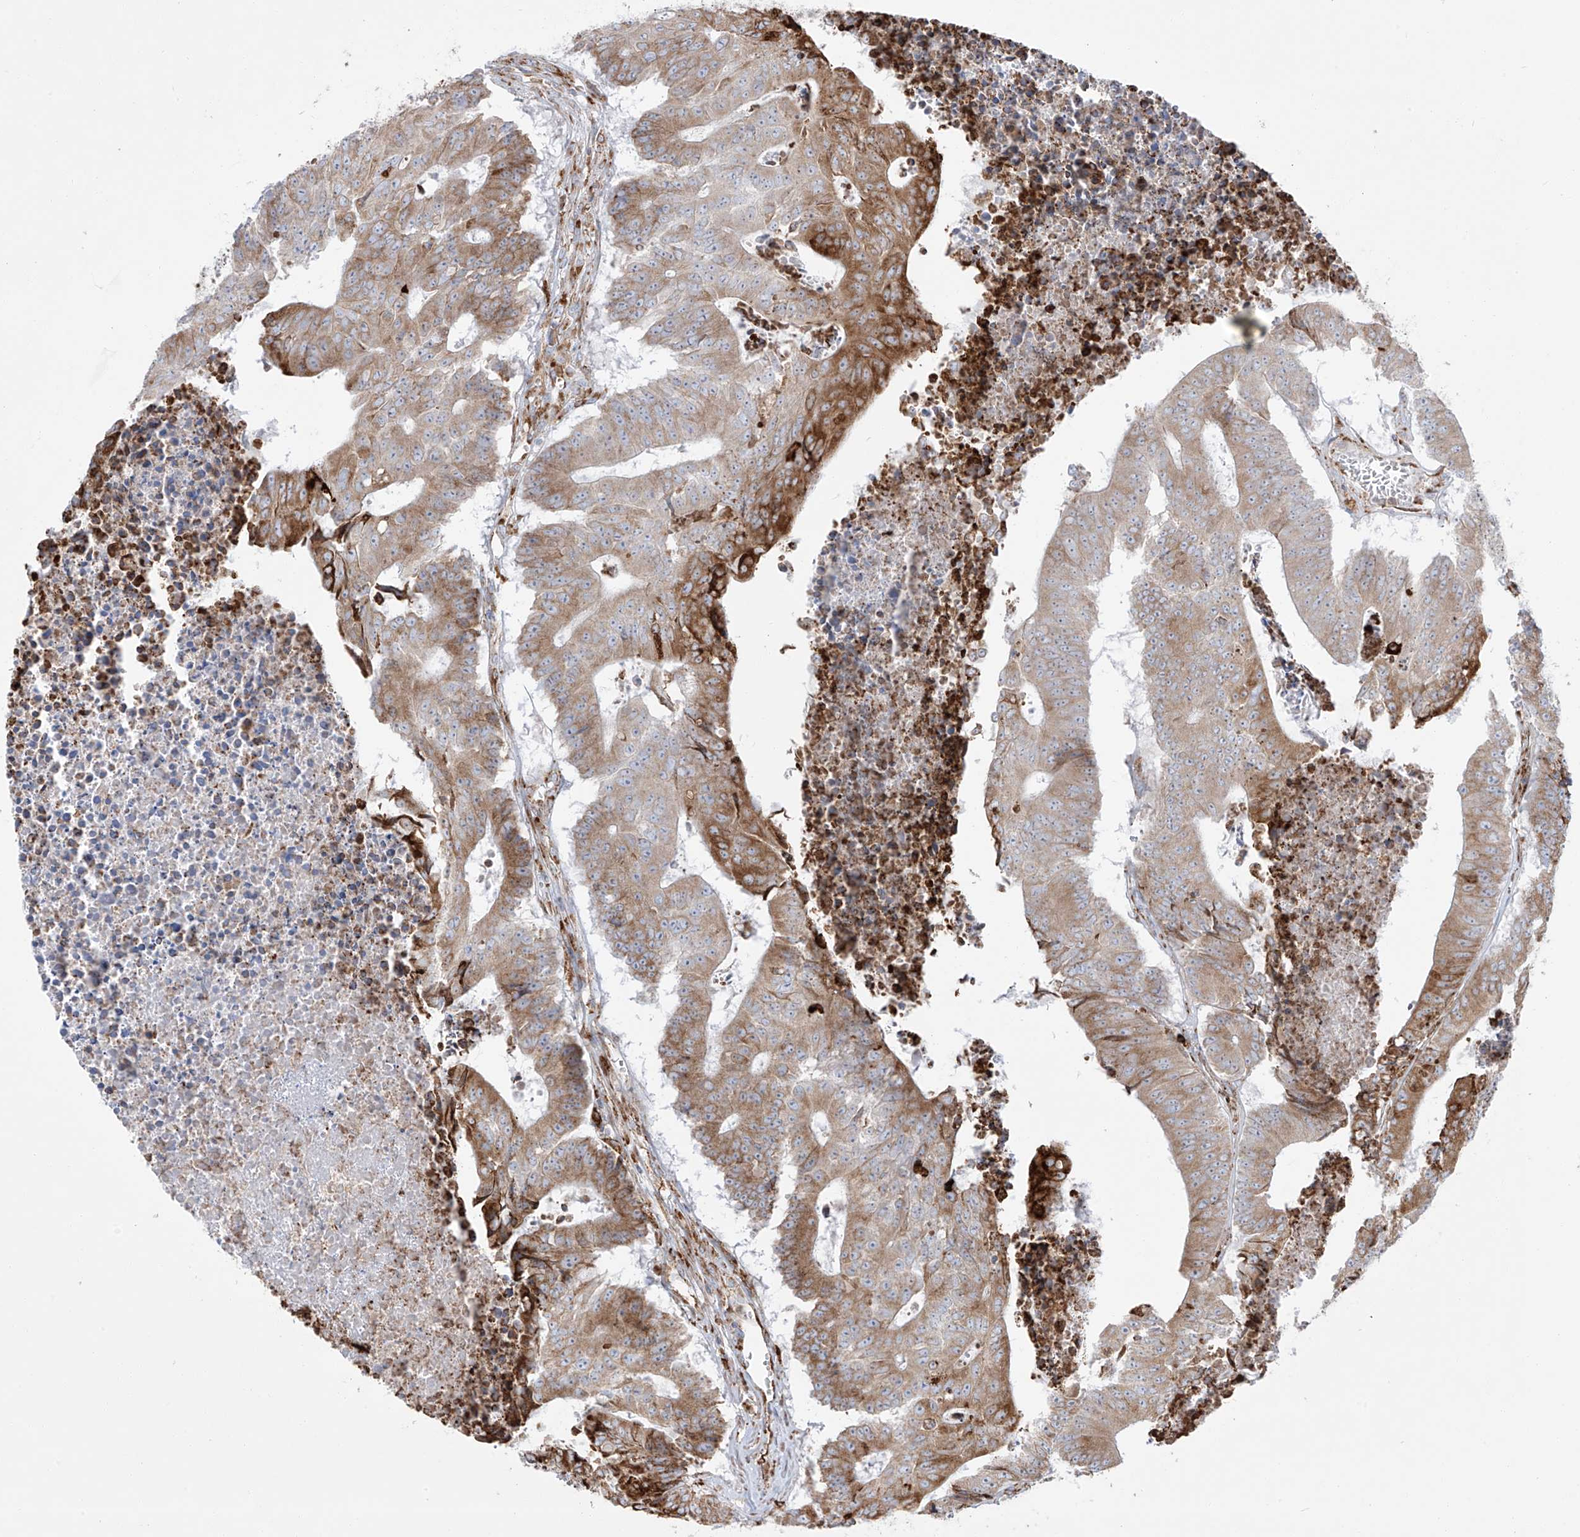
{"staining": {"intensity": "moderate", "quantity": ">75%", "location": "cytoplasmic/membranous"}, "tissue": "colorectal cancer", "cell_type": "Tumor cells", "image_type": "cancer", "snomed": [{"axis": "morphology", "description": "Adenocarcinoma, NOS"}, {"axis": "topography", "description": "Colon"}], "caption": "Immunohistochemical staining of adenocarcinoma (colorectal) reveals medium levels of moderate cytoplasmic/membranous protein expression in approximately >75% of tumor cells. Using DAB (brown) and hematoxylin (blue) stains, captured at high magnification using brightfield microscopy.", "gene": "MX1", "patient": {"sex": "male", "age": 87}}